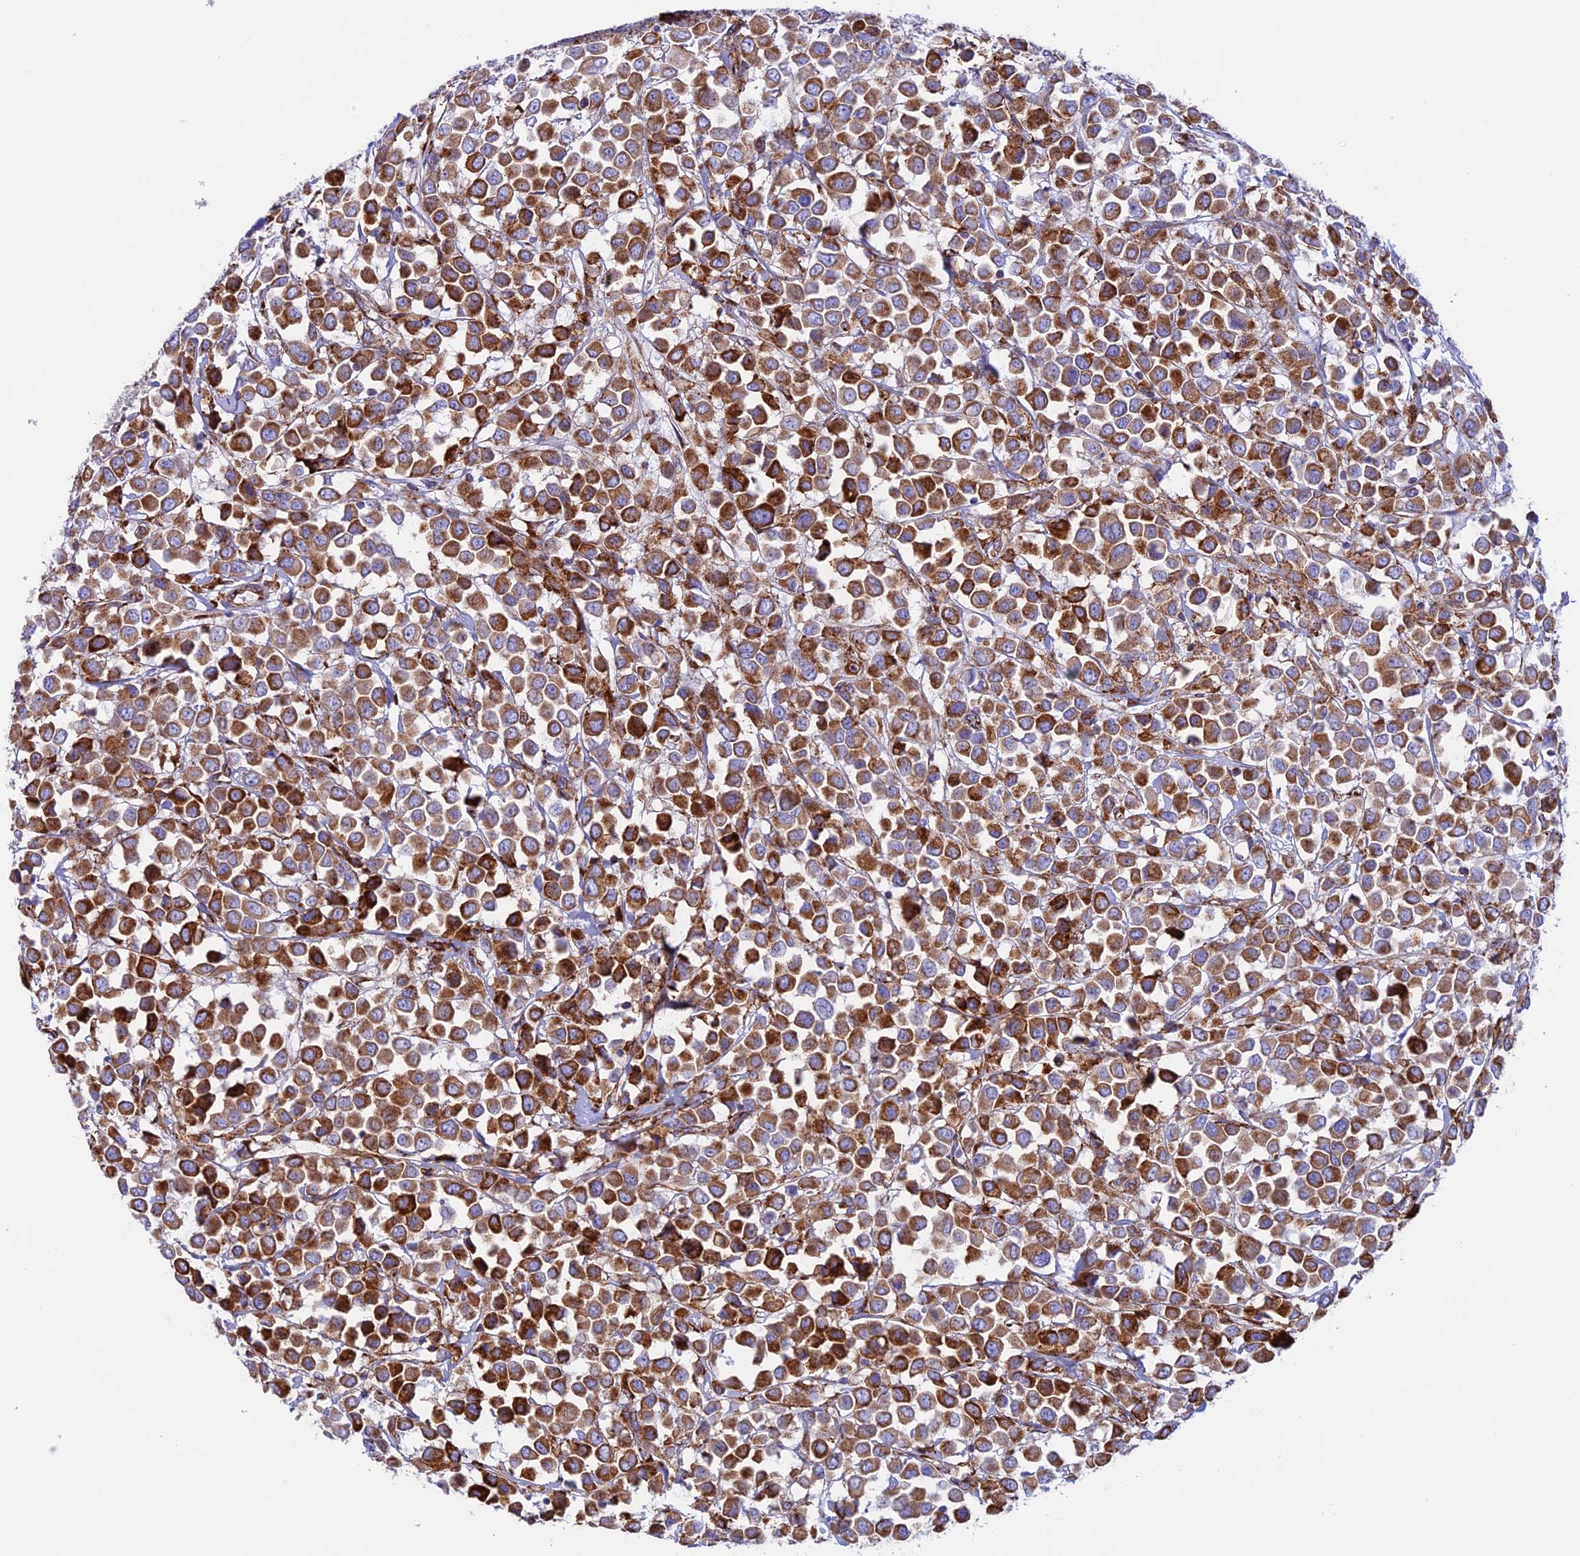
{"staining": {"intensity": "strong", "quantity": ">75%", "location": "cytoplasmic/membranous"}, "tissue": "breast cancer", "cell_type": "Tumor cells", "image_type": "cancer", "snomed": [{"axis": "morphology", "description": "Duct carcinoma"}, {"axis": "topography", "description": "Breast"}], "caption": "Immunohistochemical staining of breast cancer (infiltrating ductal carcinoma) shows high levels of strong cytoplasmic/membranous protein expression in approximately >75% of tumor cells.", "gene": "TUBGCP6", "patient": {"sex": "female", "age": 61}}